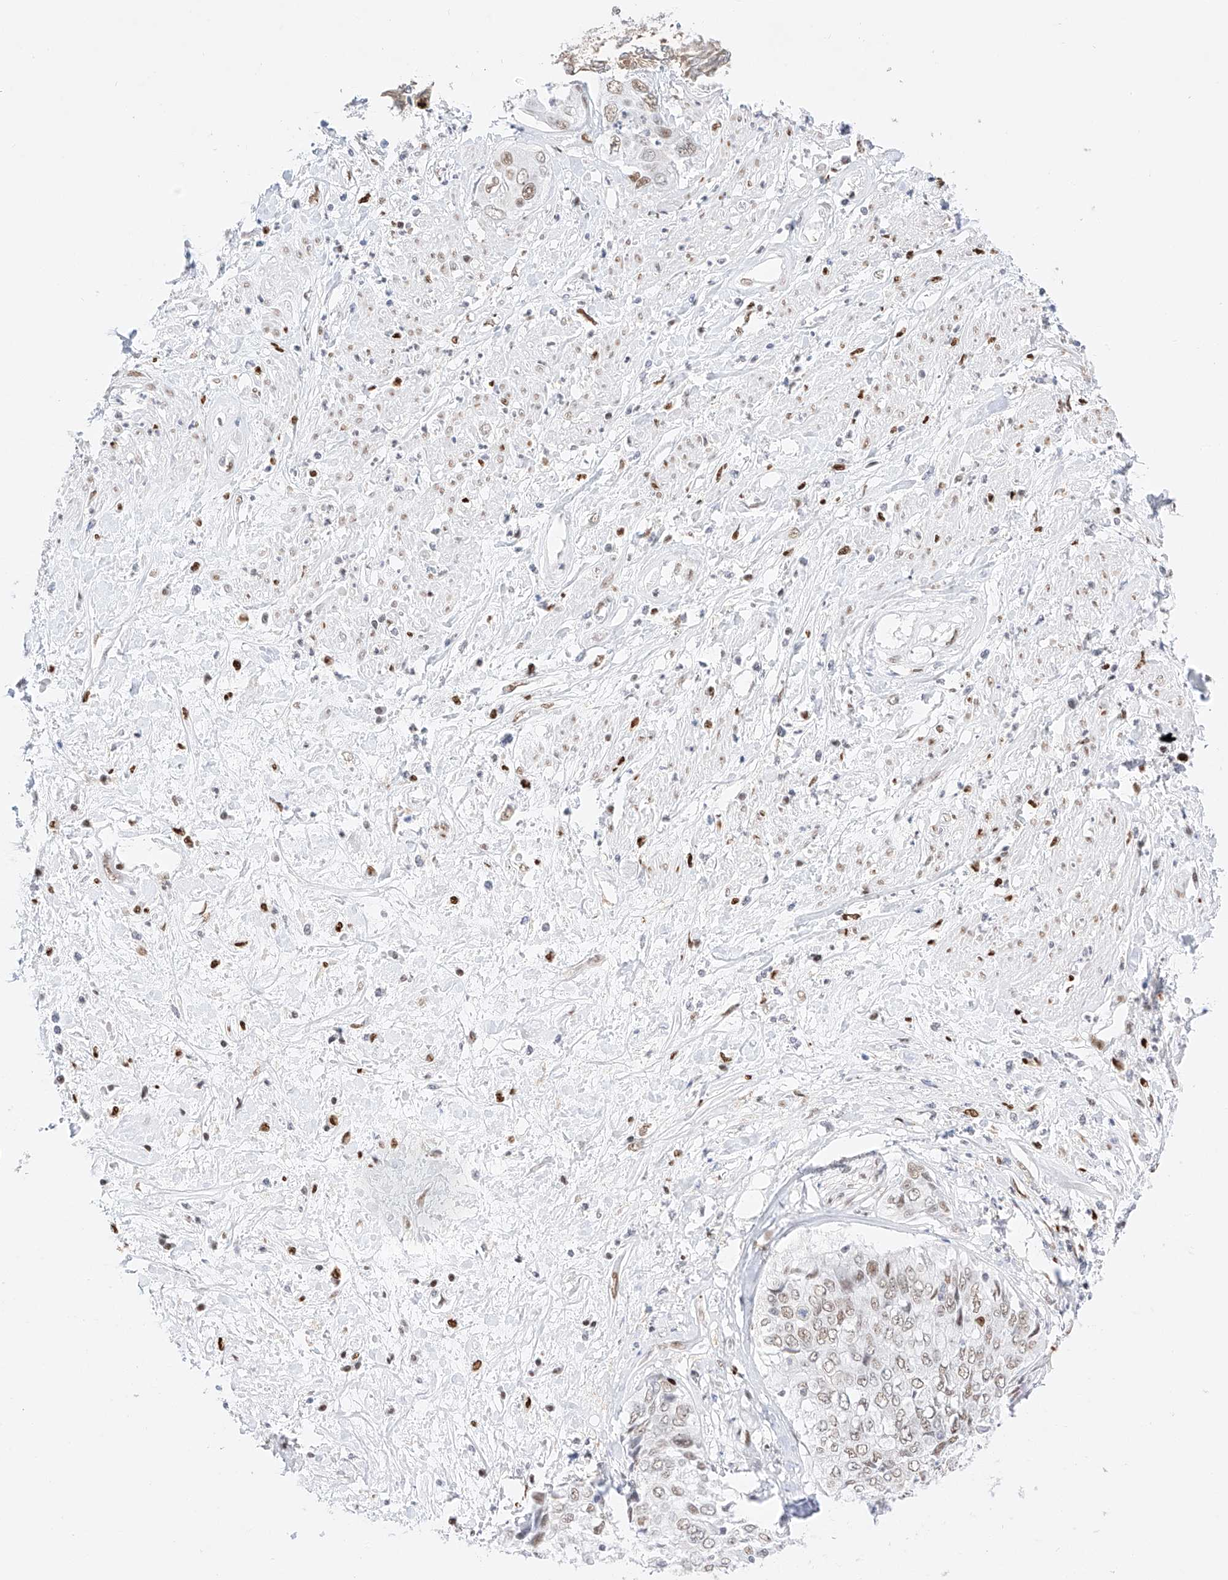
{"staining": {"intensity": "weak", "quantity": "25%-75%", "location": "nuclear"}, "tissue": "cervical cancer", "cell_type": "Tumor cells", "image_type": "cancer", "snomed": [{"axis": "morphology", "description": "Squamous cell carcinoma, NOS"}, {"axis": "topography", "description": "Cervix"}], "caption": "The photomicrograph exhibits staining of cervical cancer (squamous cell carcinoma), revealing weak nuclear protein staining (brown color) within tumor cells.", "gene": "APIP", "patient": {"sex": "female", "age": 31}}